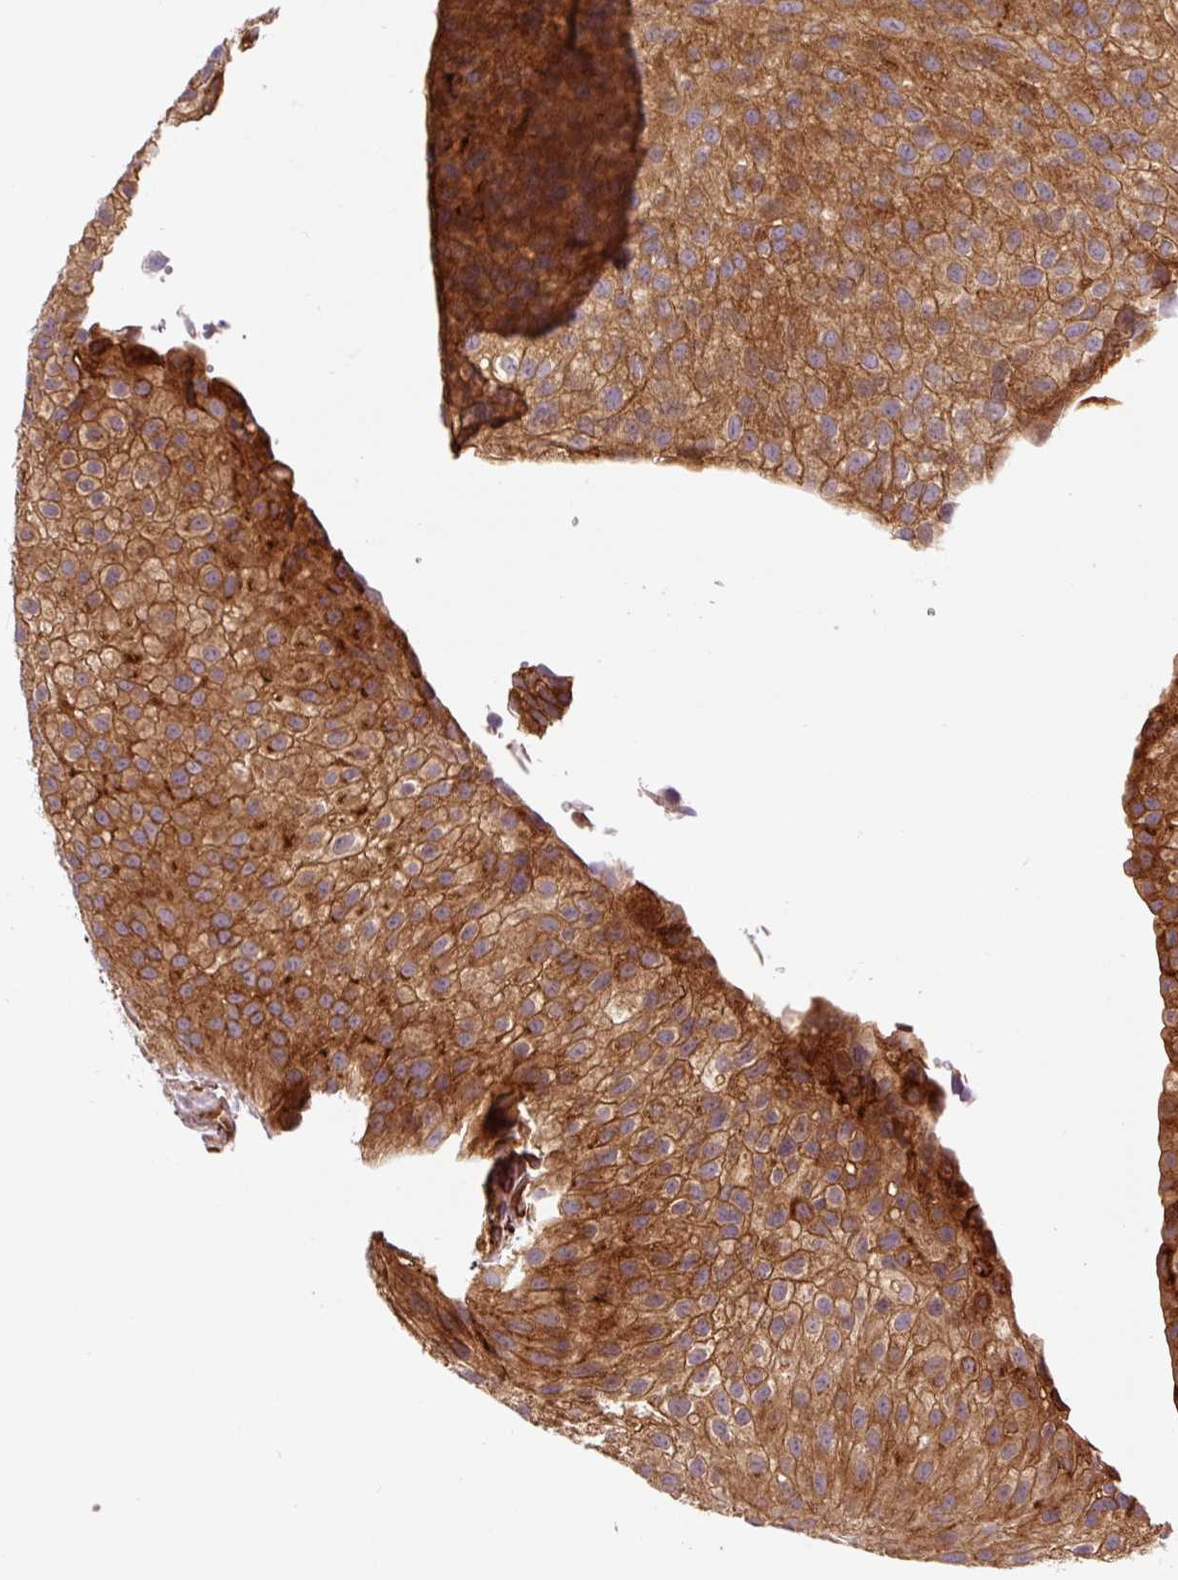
{"staining": {"intensity": "strong", "quantity": ">75%", "location": "cytoplasmic/membranous"}, "tissue": "urothelial cancer", "cell_type": "Tumor cells", "image_type": "cancer", "snomed": [{"axis": "morphology", "description": "Urothelial carcinoma, NOS"}, {"axis": "topography", "description": "Urinary bladder"}], "caption": "Urothelial cancer stained with a brown dye demonstrates strong cytoplasmic/membranous positive staining in approximately >75% of tumor cells.", "gene": "B3GALT5", "patient": {"sex": "male", "age": 87}}